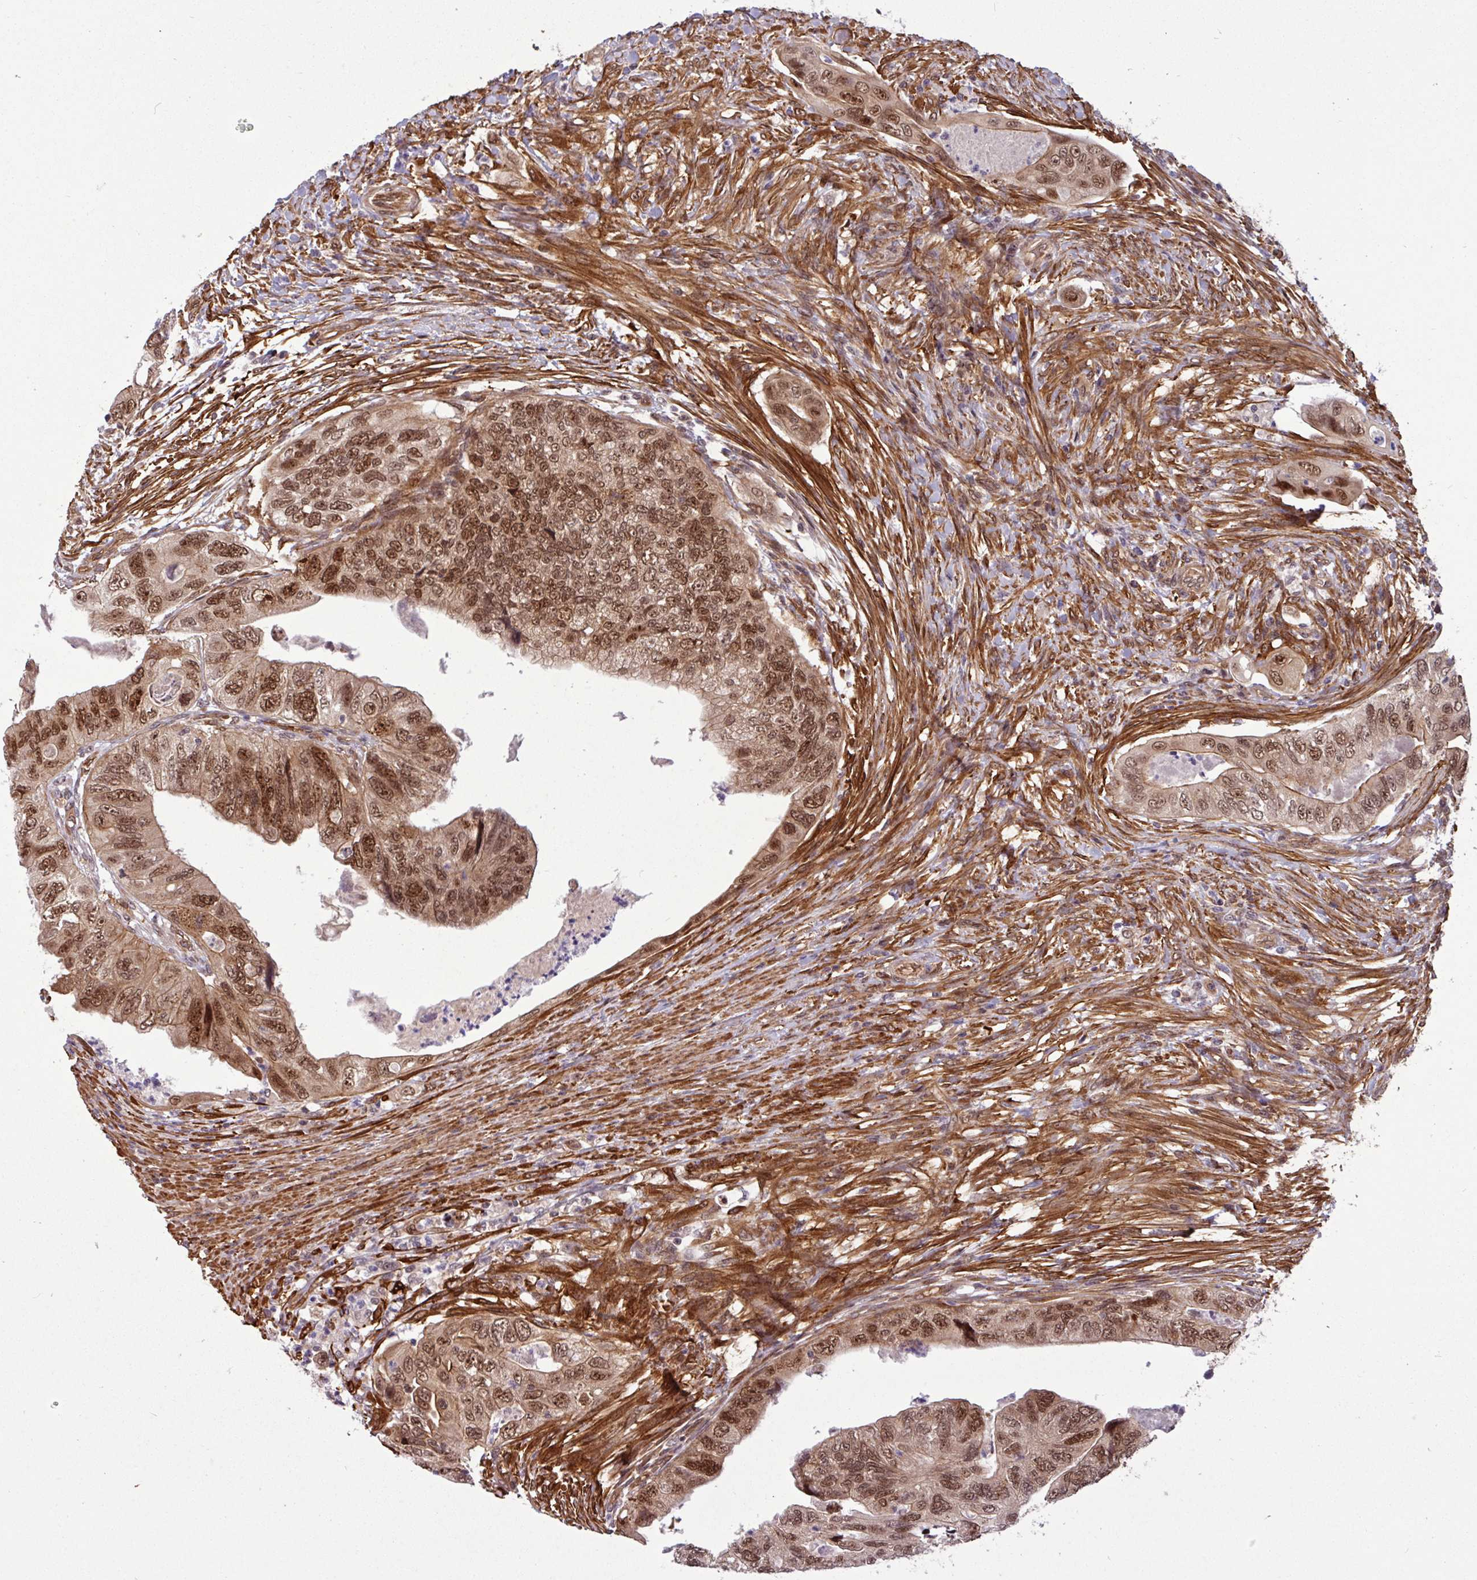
{"staining": {"intensity": "moderate", "quantity": ">75%", "location": "cytoplasmic/membranous,nuclear"}, "tissue": "colorectal cancer", "cell_type": "Tumor cells", "image_type": "cancer", "snomed": [{"axis": "morphology", "description": "Adenocarcinoma, NOS"}, {"axis": "topography", "description": "Rectum"}], "caption": "Human colorectal cancer (adenocarcinoma) stained for a protein (brown) displays moderate cytoplasmic/membranous and nuclear positive positivity in about >75% of tumor cells.", "gene": "C7orf50", "patient": {"sex": "male", "age": 63}}